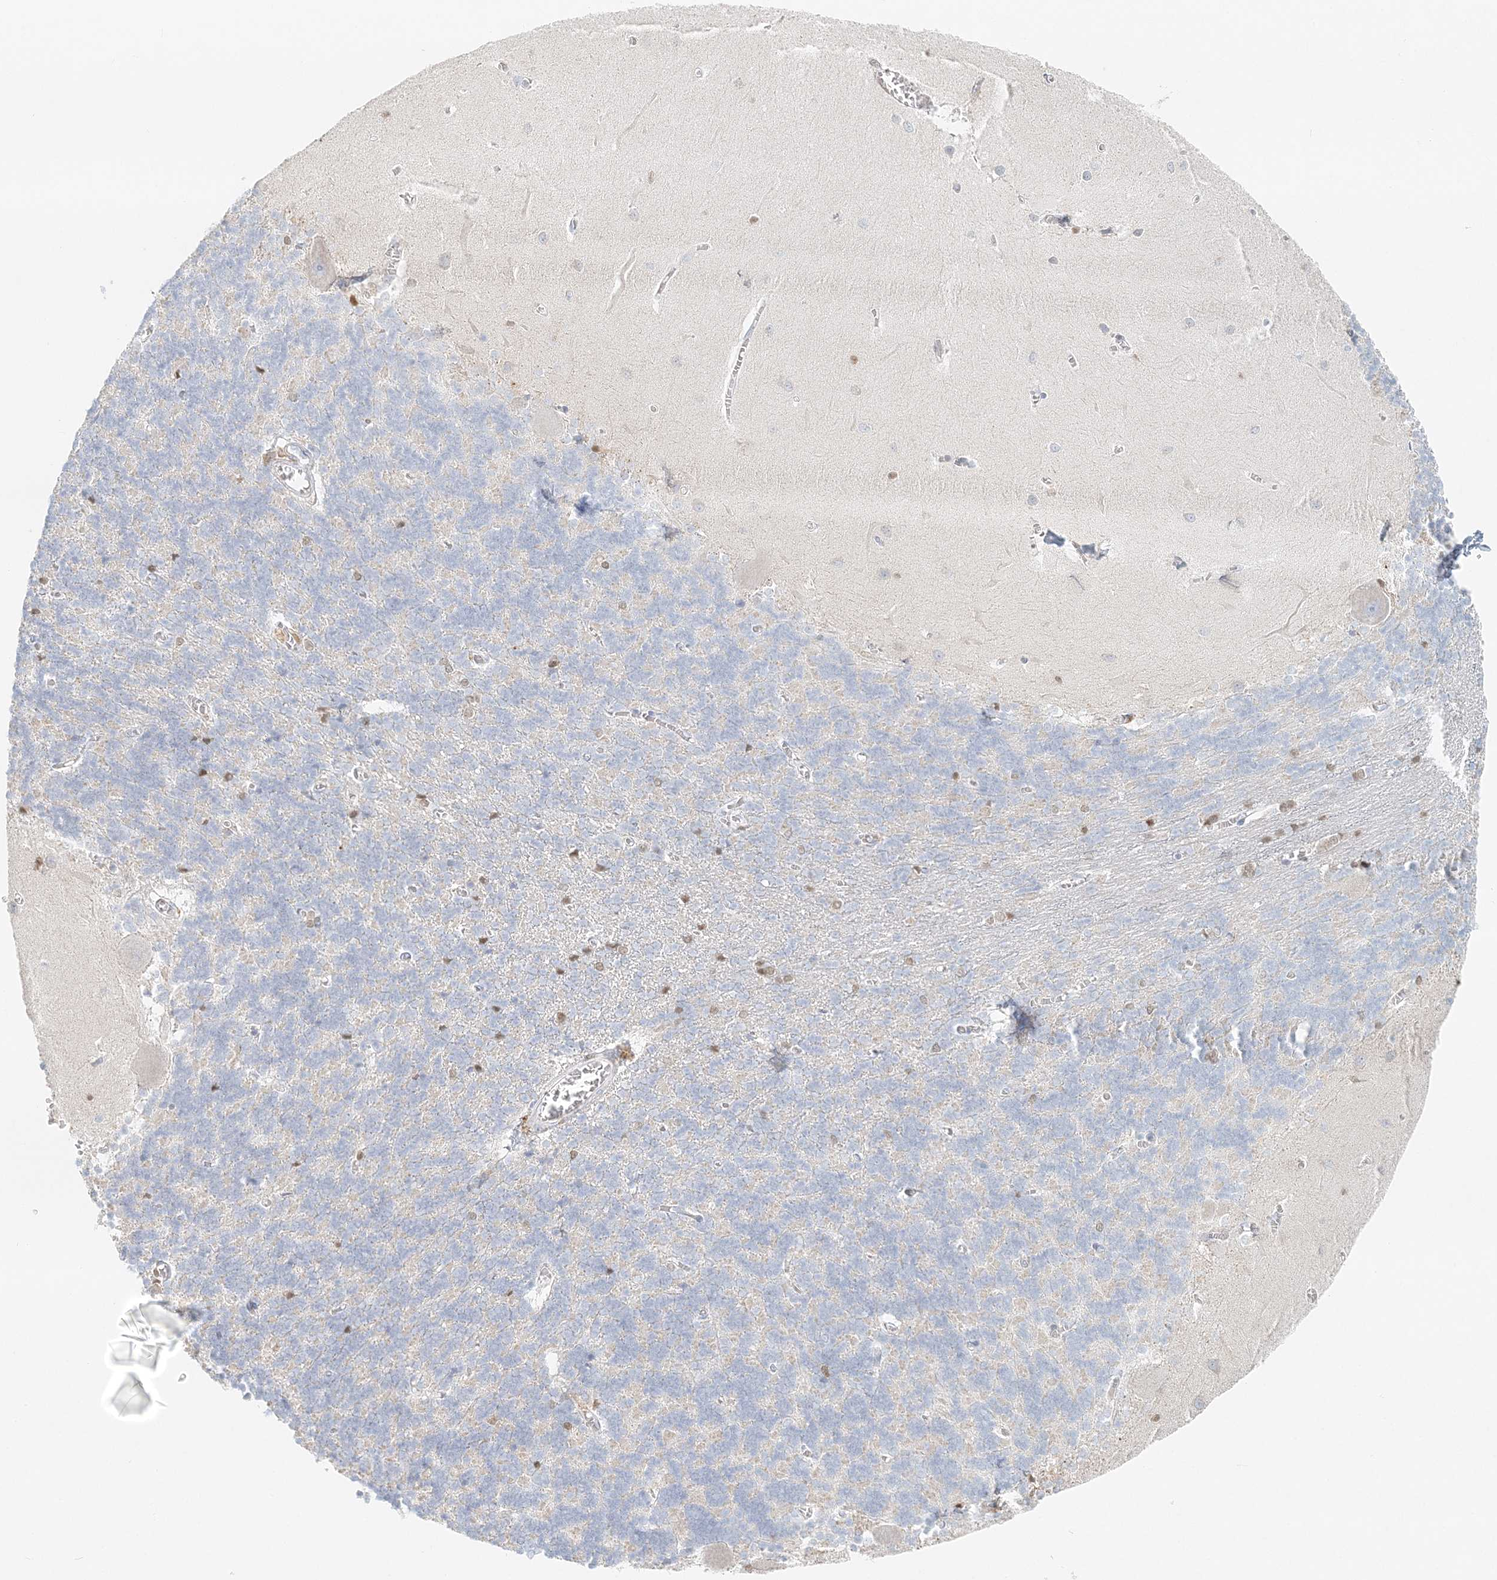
{"staining": {"intensity": "negative", "quantity": "none", "location": "none"}, "tissue": "cerebellum", "cell_type": "Cells in granular layer", "image_type": "normal", "snomed": [{"axis": "morphology", "description": "Normal tissue, NOS"}, {"axis": "topography", "description": "Cerebellum"}], "caption": "Immunohistochemical staining of normal cerebellum reveals no significant expression in cells in granular layer. (Brightfield microscopy of DAB immunohistochemistry at high magnification).", "gene": "STK11IP", "patient": {"sex": "male", "age": 37}}